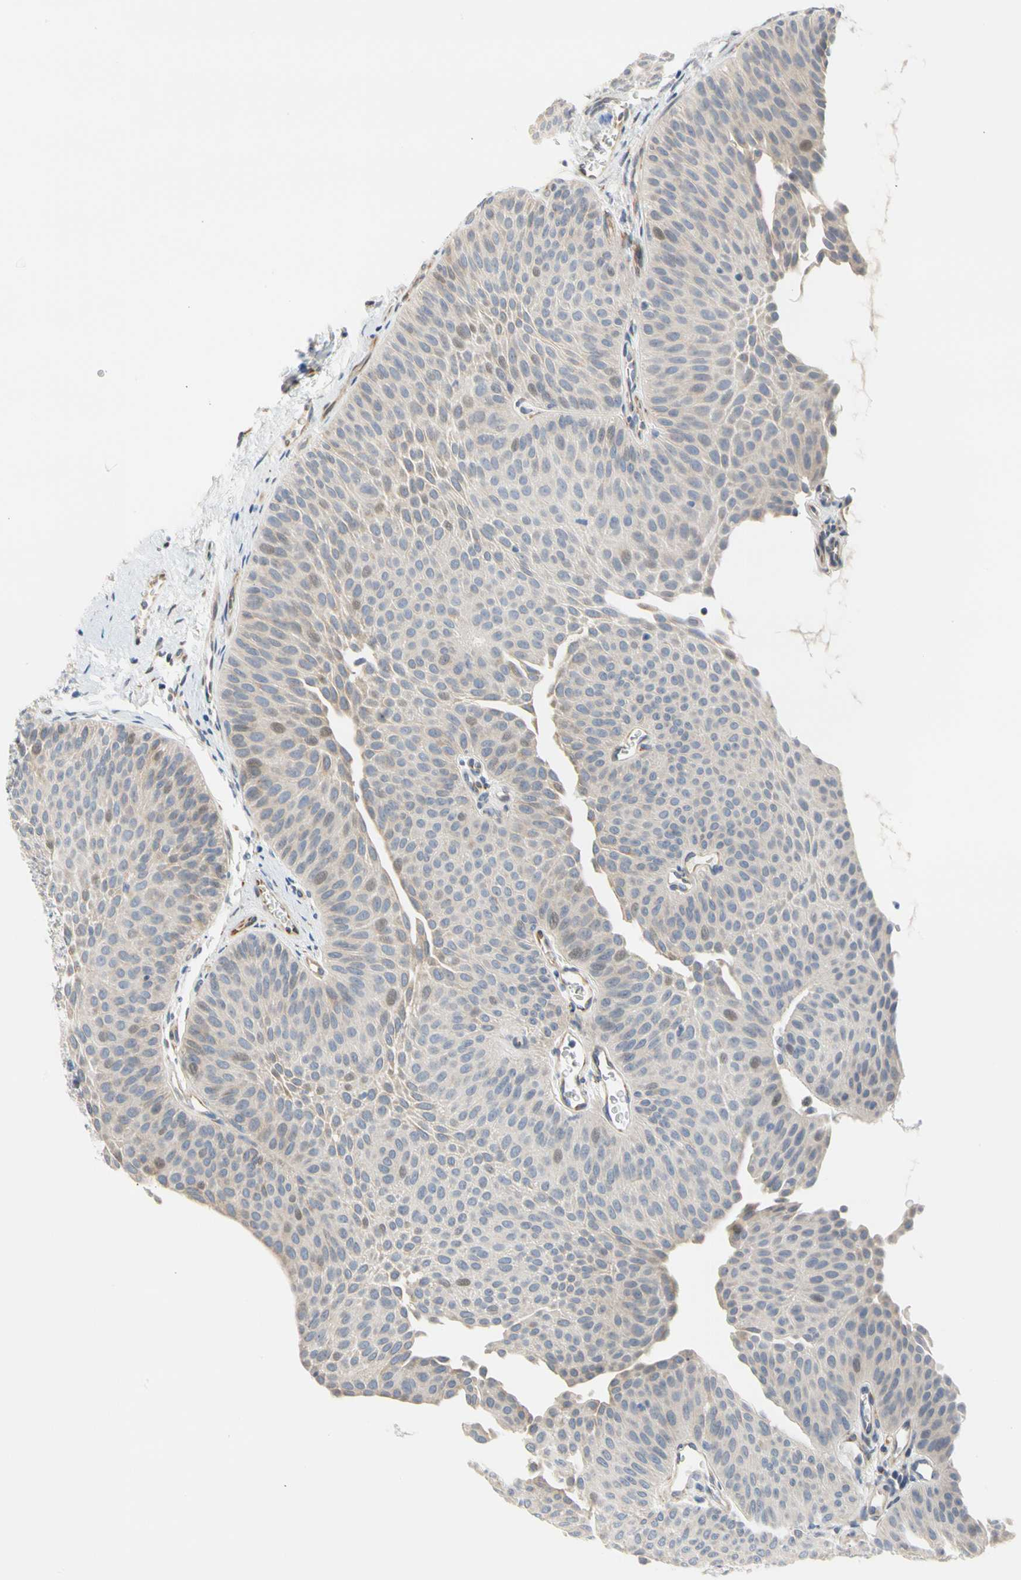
{"staining": {"intensity": "negative", "quantity": "none", "location": "none"}, "tissue": "urothelial cancer", "cell_type": "Tumor cells", "image_type": "cancer", "snomed": [{"axis": "morphology", "description": "Urothelial carcinoma, Low grade"}, {"axis": "topography", "description": "Urinary bladder"}], "caption": "Tumor cells are negative for brown protein staining in urothelial cancer. (Immunohistochemistry, brightfield microscopy, high magnification).", "gene": "ZNF236", "patient": {"sex": "female", "age": 60}}